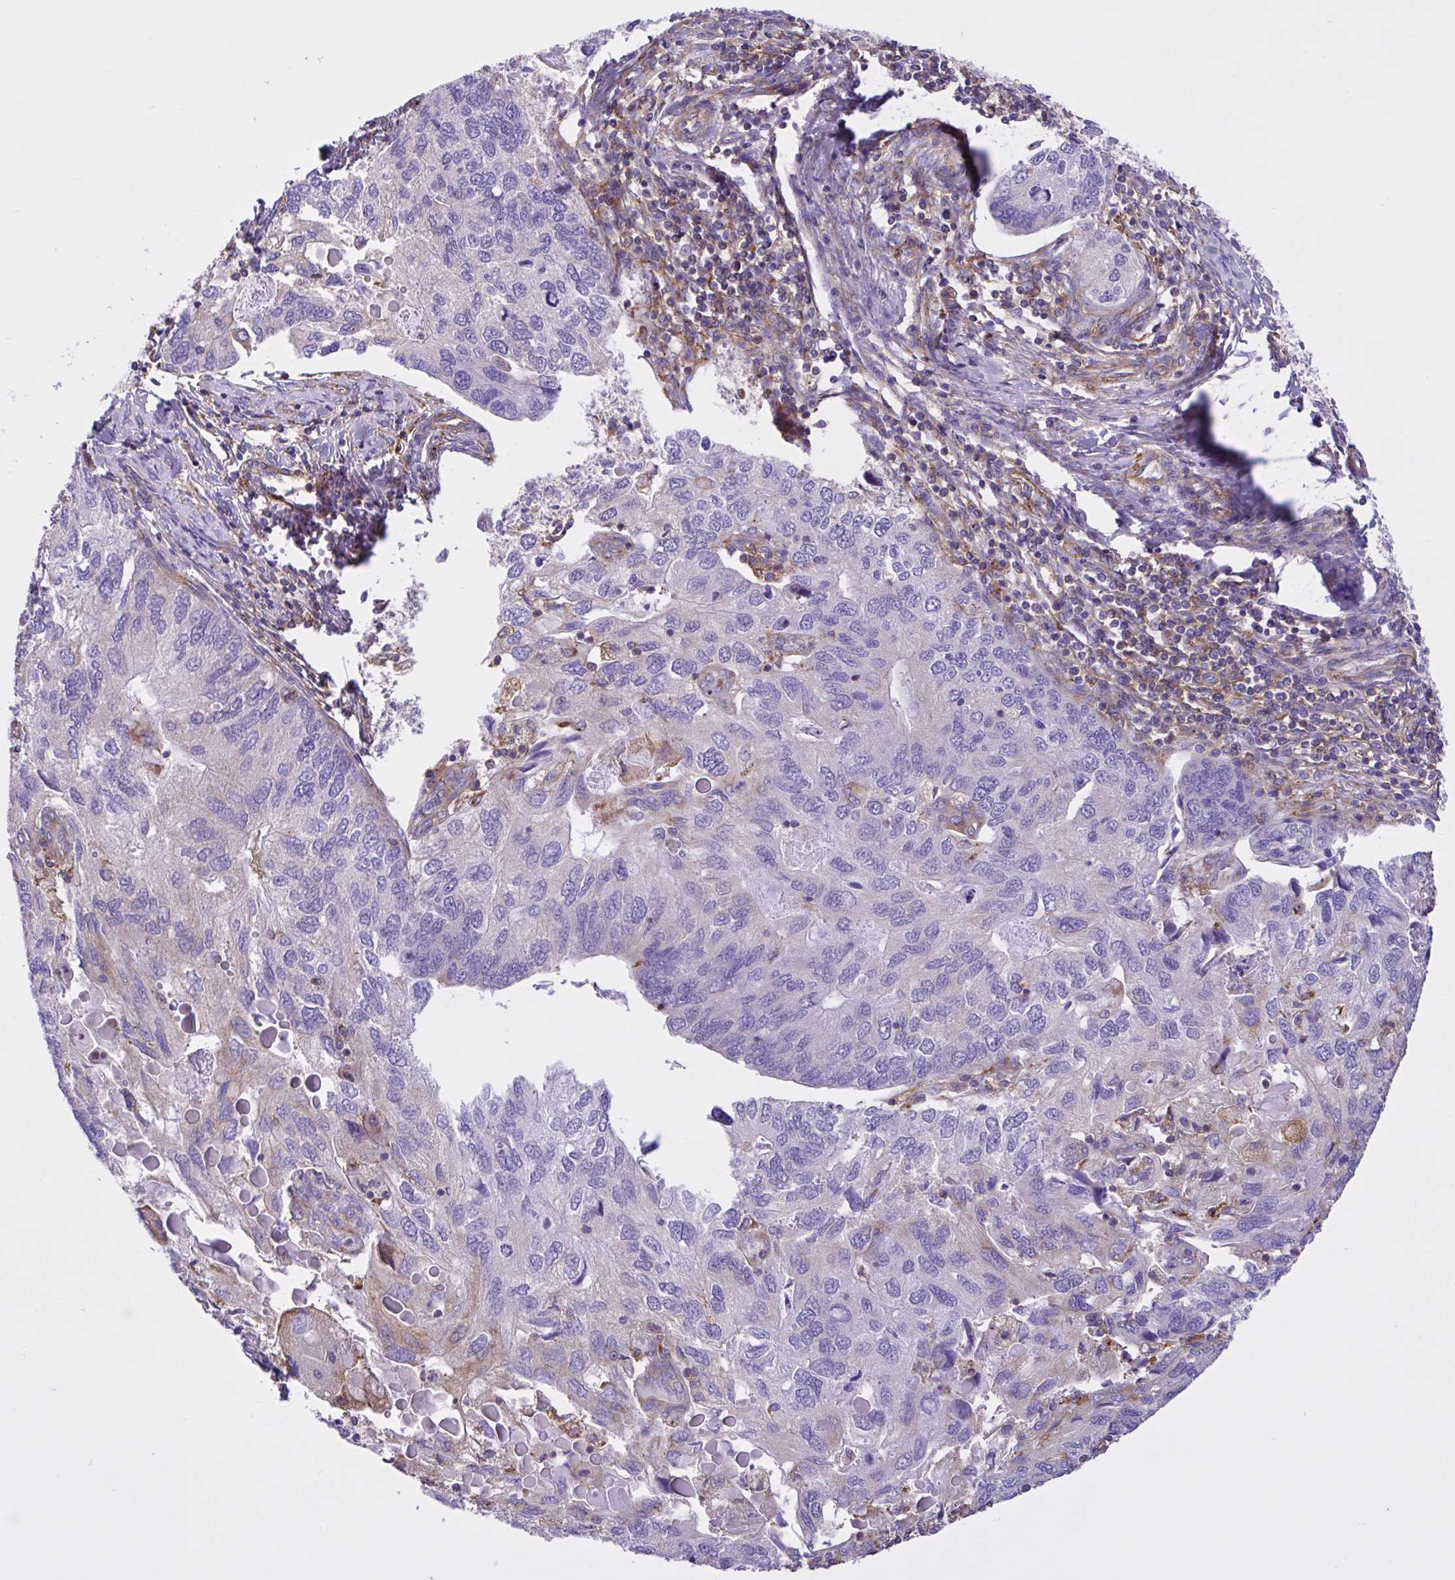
{"staining": {"intensity": "weak", "quantity": "<25%", "location": "cytoplasmic/membranous"}, "tissue": "endometrial cancer", "cell_type": "Tumor cells", "image_type": "cancer", "snomed": [{"axis": "morphology", "description": "Carcinoma, NOS"}, {"axis": "topography", "description": "Uterus"}], "caption": "Carcinoma (endometrial) was stained to show a protein in brown. There is no significant expression in tumor cells.", "gene": "OR51M1", "patient": {"sex": "female", "age": 76}}